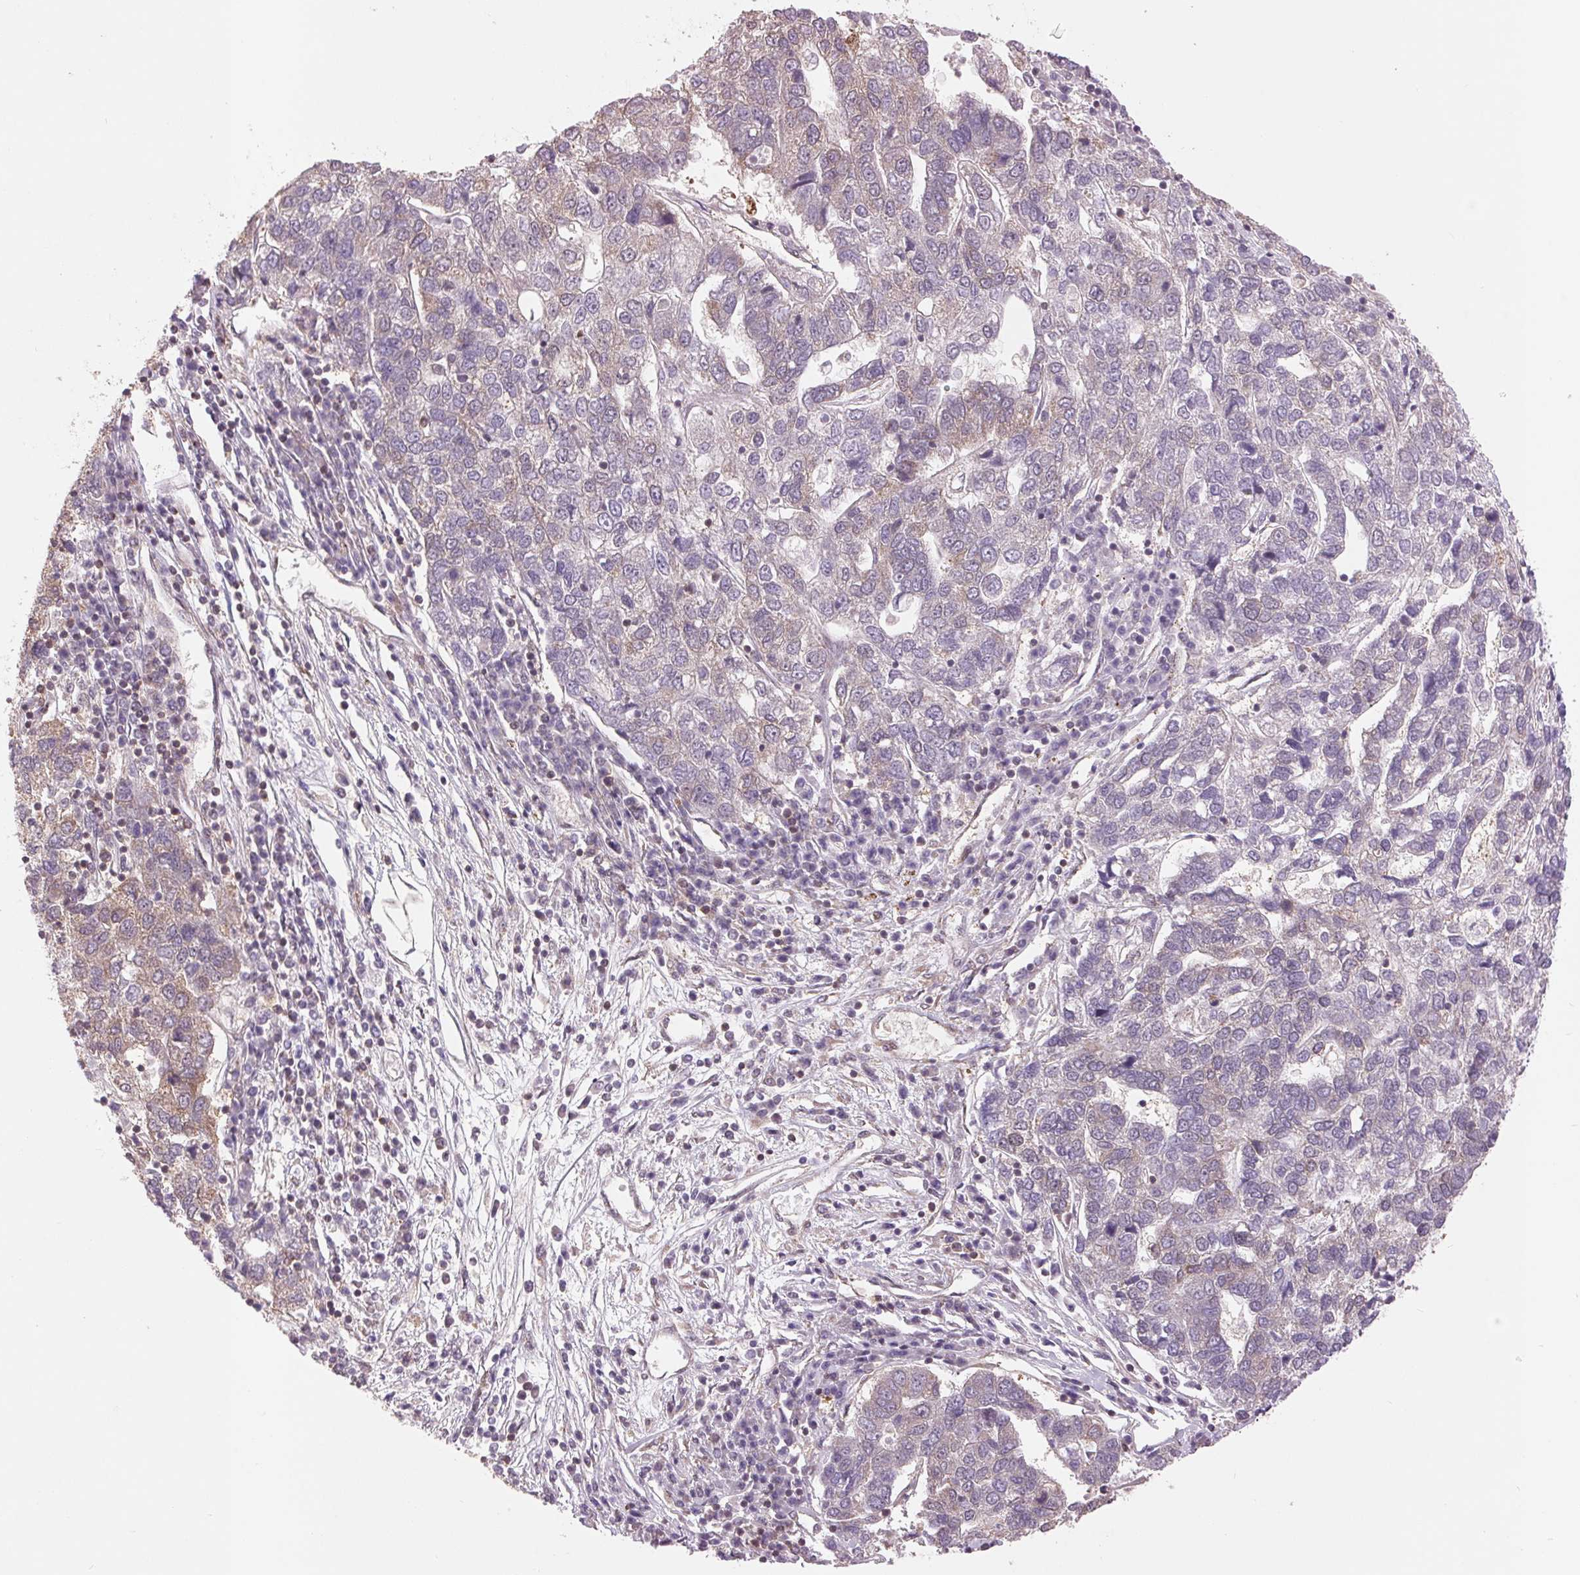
{"staining": {"intensity": "weak", "quantity": "<25%", "location": "cytoplasmic/membranous"}, "tissue": "pancreatic cancer", "cell_type": "Tumor cells", "image_type": "cancer", "snomed": [{"axis": "morphology", "description": "Adenocarcinoma, NOS"}, {"axis": "topography", "description": "Pancreas"}], "caption": "This is an IHC micrograph of human pancreatic cancer (adenocarcinoma). There is no positivity in tumor cells.", "gene": "BTF3L4", "patient": {"sex": "female", "age": 61}}